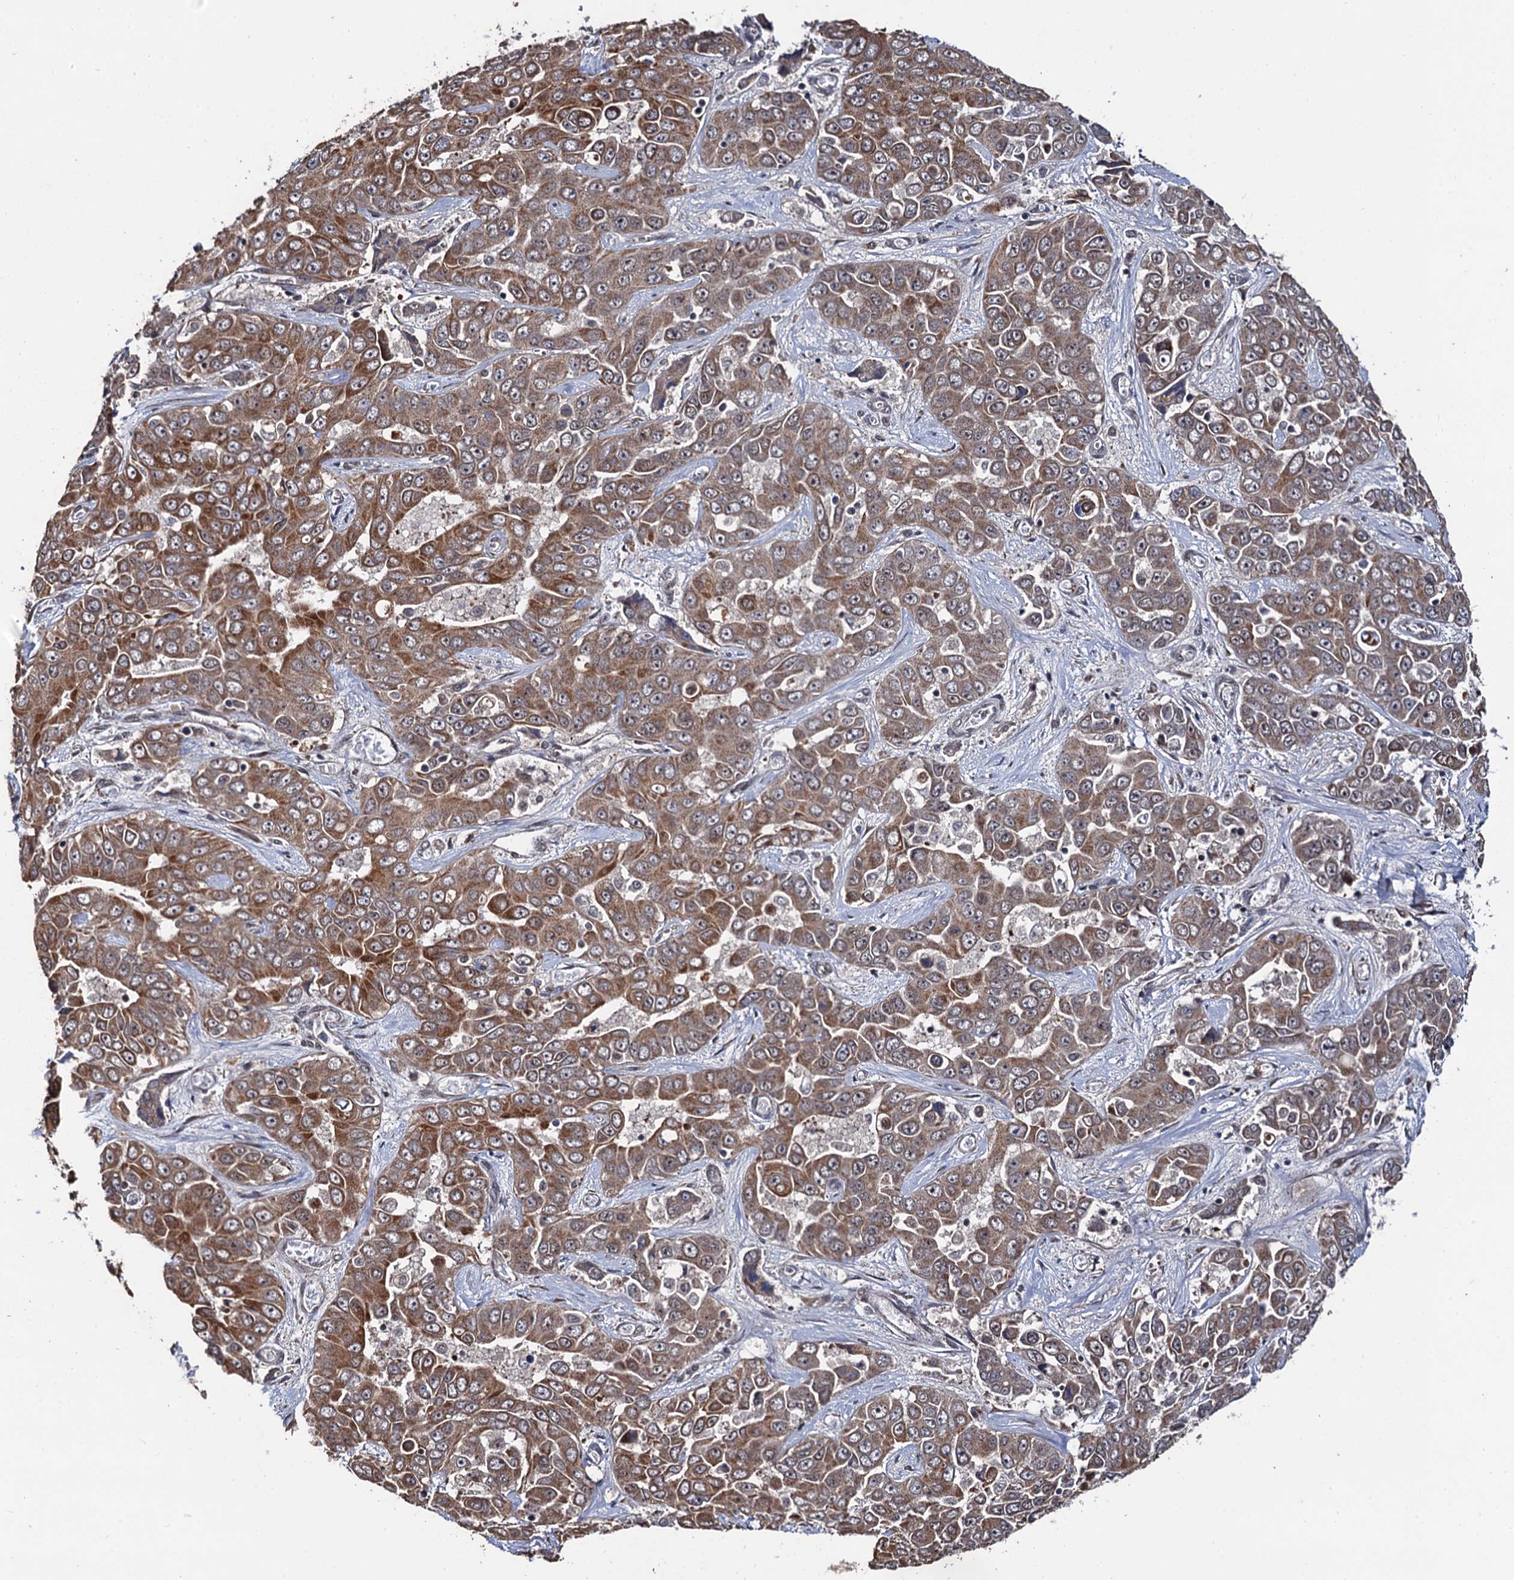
{"staining": {"intensity": "moderate", "quantity": ">75%", "location": "cytoplasmic/membranous"}, "tissue": "liver cancer", "cell_type": "Tumor cells", "image_type": "cancer", "snomed": [{"axis": "morphology", "description": "Cholangiocarcinoma"}, {"axis": "topography", "description": "Liver"}], "caption": "A brown stain shows moderate cytoplasmic/membranous expression of a protein in human liver cancer tumor cells.", "gene": "LRRC63", "patient": {"sex": "female", "age": 52}}